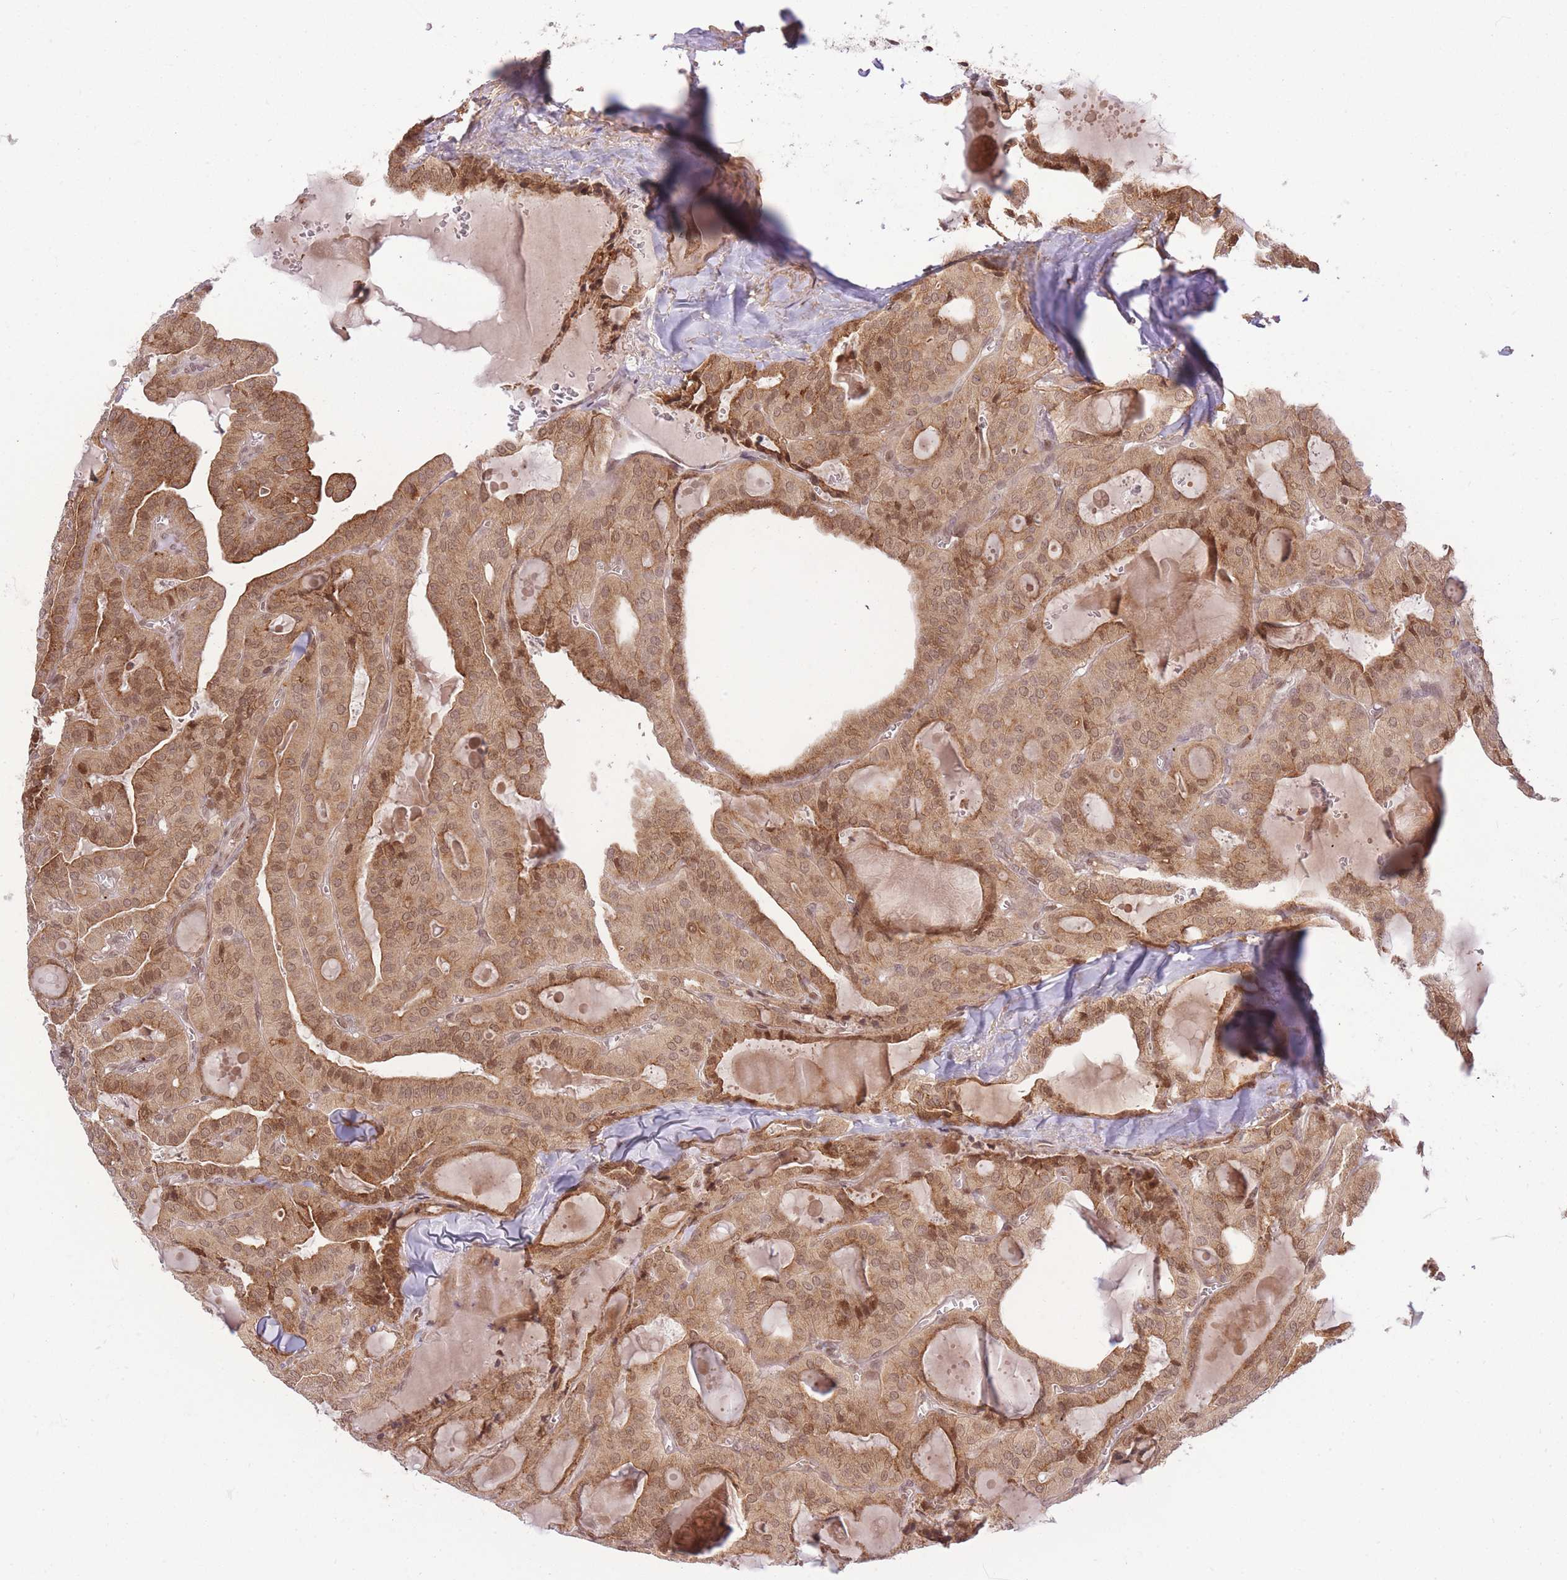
{"staining": {"intensity": "moderate", "quantity": ">75%", "location": "cytoplasmic/membranous,nuclear"}, "tissue": "thyroid cancer", "cell_type": "Tumor cells", "image_type": "cancer", "snomed": [{"axis": "morphology", "description": "Papillary adenocarcinoma, NOS"}, {"axis": "topography", "description": "Thyroid gland"}], "caption": "A medium amount of moderate cytoplasmic/membranous and nuclear expression is appreciated in approximately >75% of tumor cells in thyroid papillary adenocarcinoma tissue. Using DAB (brown) and hematoxylin (blue) stains, captured at high magnification using brightfield microscopy.", "gene": "ZNF391", "patient": {"sex": "male", "age": 52}}